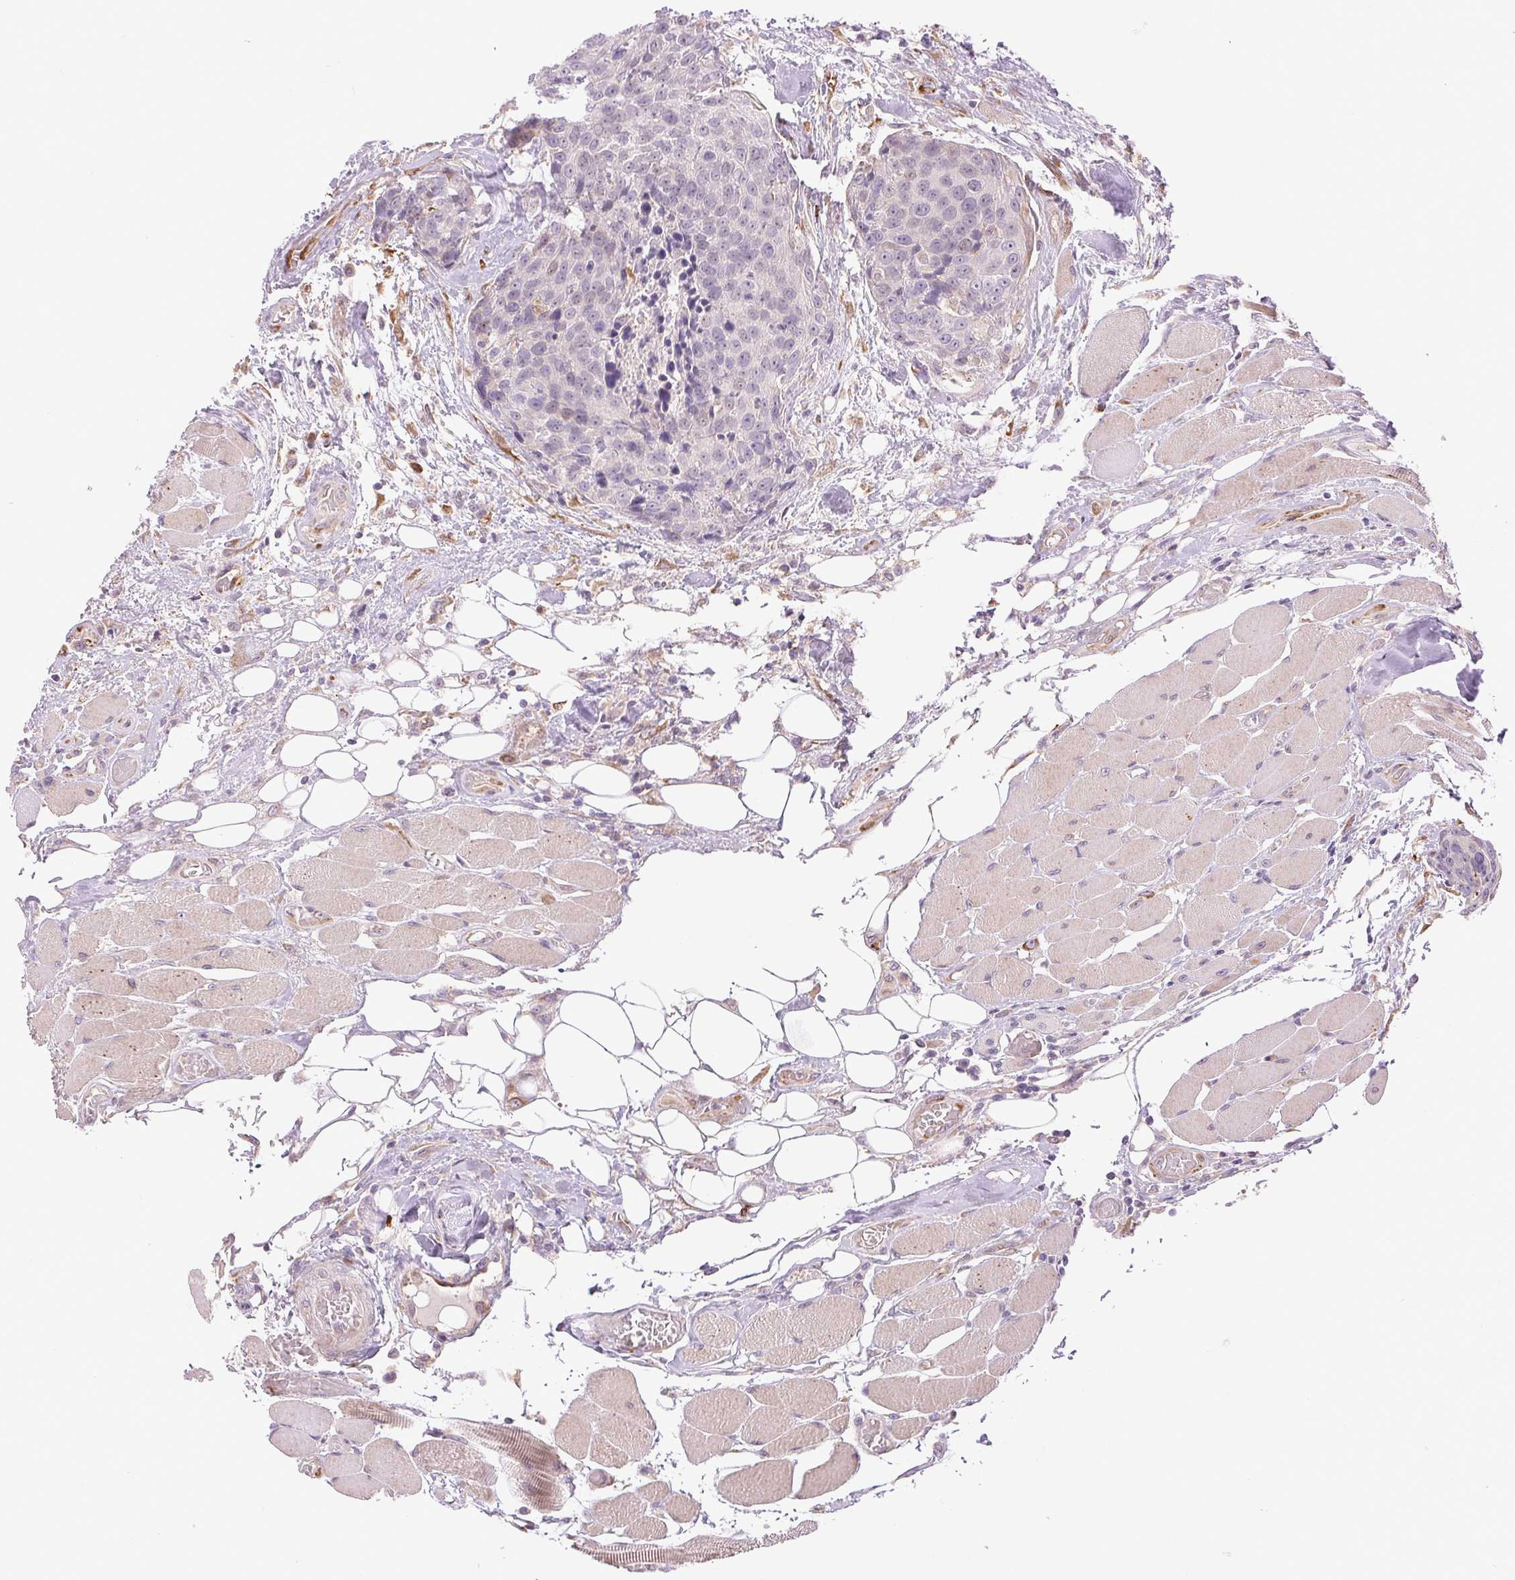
{"staining": {"intensity": "negative", "quantity": "none", "location": "none"}, "tissue": "head and neck cancer", "cell_type": "Tumor cells", "image_type": "cancer", "snomed": [{"axis": "morphology", "description": "Squamous cell carcinoma, NOS"}, {"axis": "topography", "description": "Oral tissue"}, {"axis": "topography", "description": "Head-Neck"}], "caption": "An image of squamous cell carcinoma (head and neck) stained for a protein reveals no brown staining in tumor cells.", "gene": "METTL17", "patient": {"sex": "male", "age": 64}}